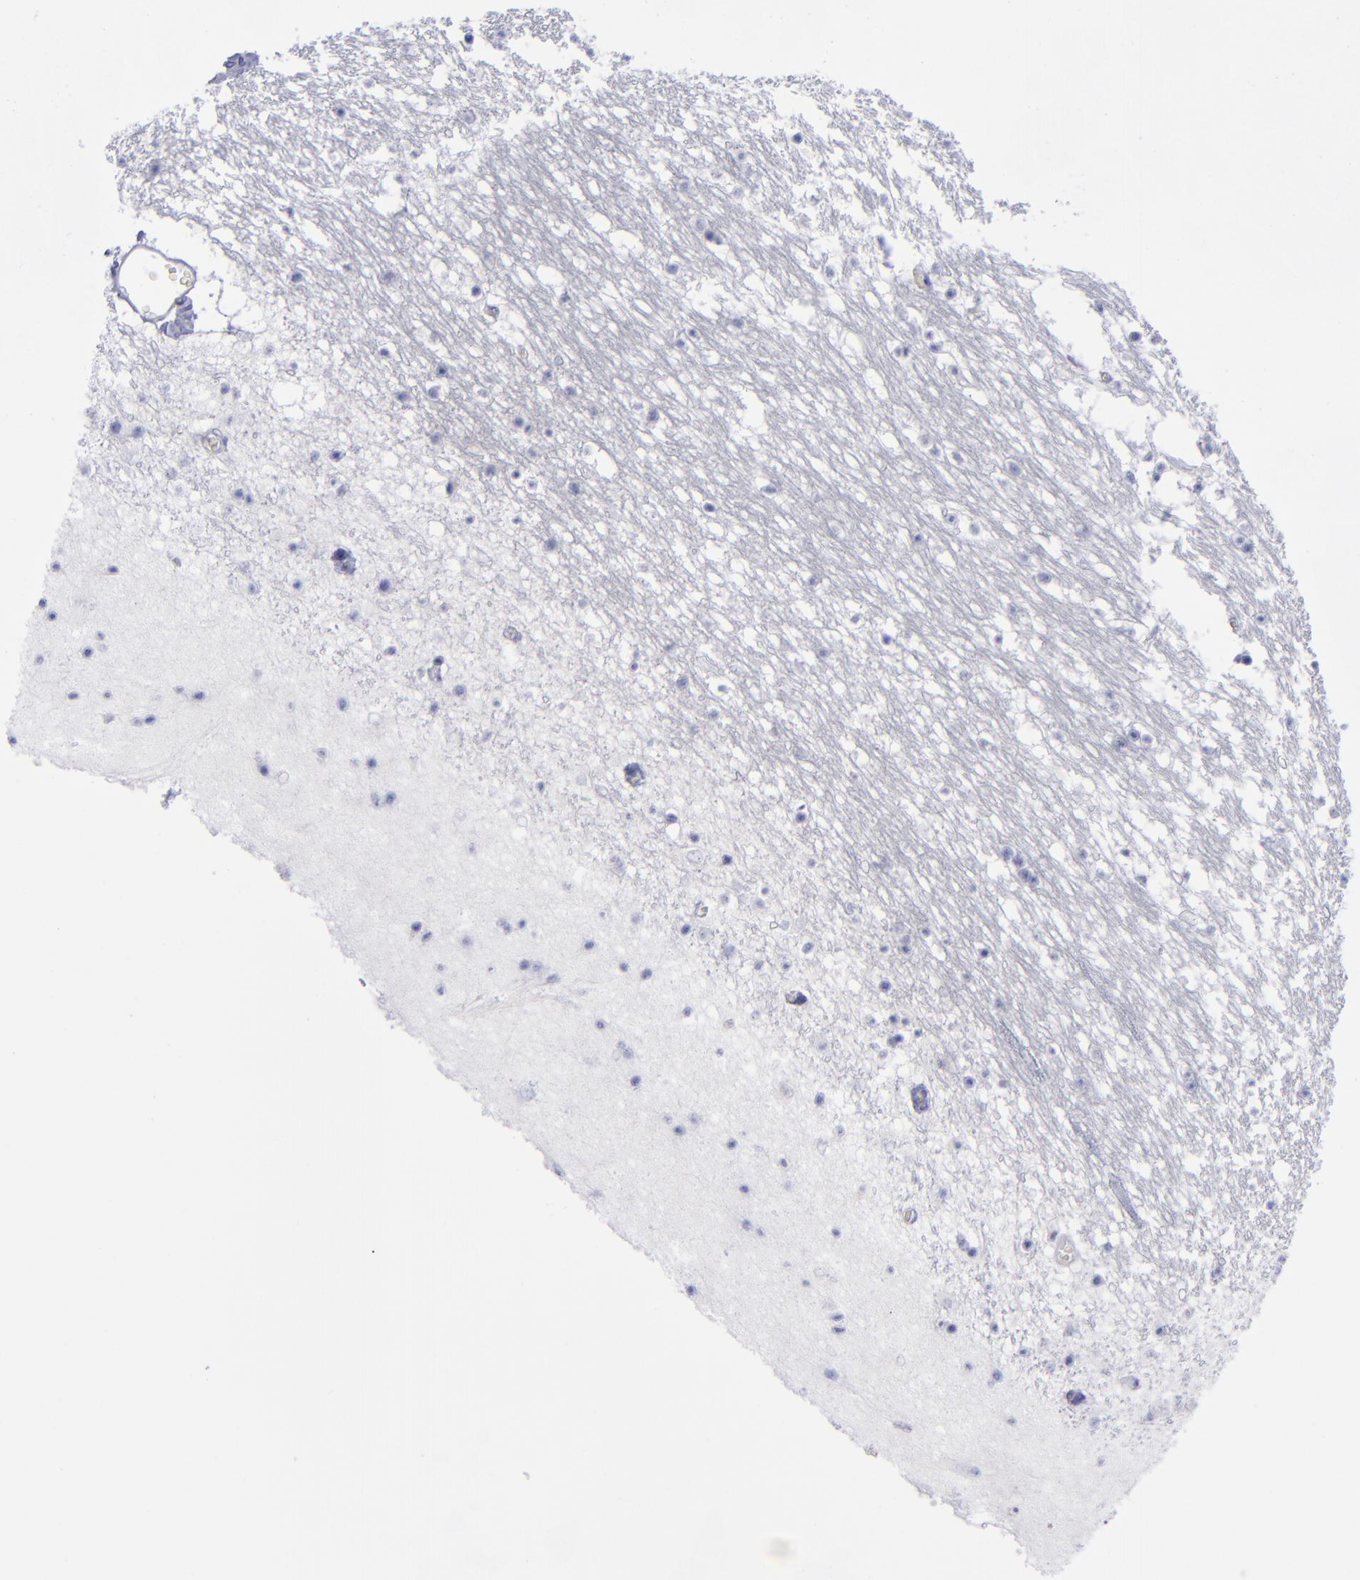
{"staining": {"intensity": "negative", "quantity": "none", "location": "none"}, "tissue": "caudate", "cell_type": "Glial cells", "image_type": "normal", "snomed": [{"axis": "morphology", "description": "Normal tissue, NOS"}, {"axis": "topography", "description": "Lateral ventricle wall"}], "caption": "The micrograph exhibits no significant expression in glial cells of caudate. (Brightfield microscopy of DAB IHC at high magnification).", "gene": "AURKA", "patient": {"sex": "male", "age": 45}}